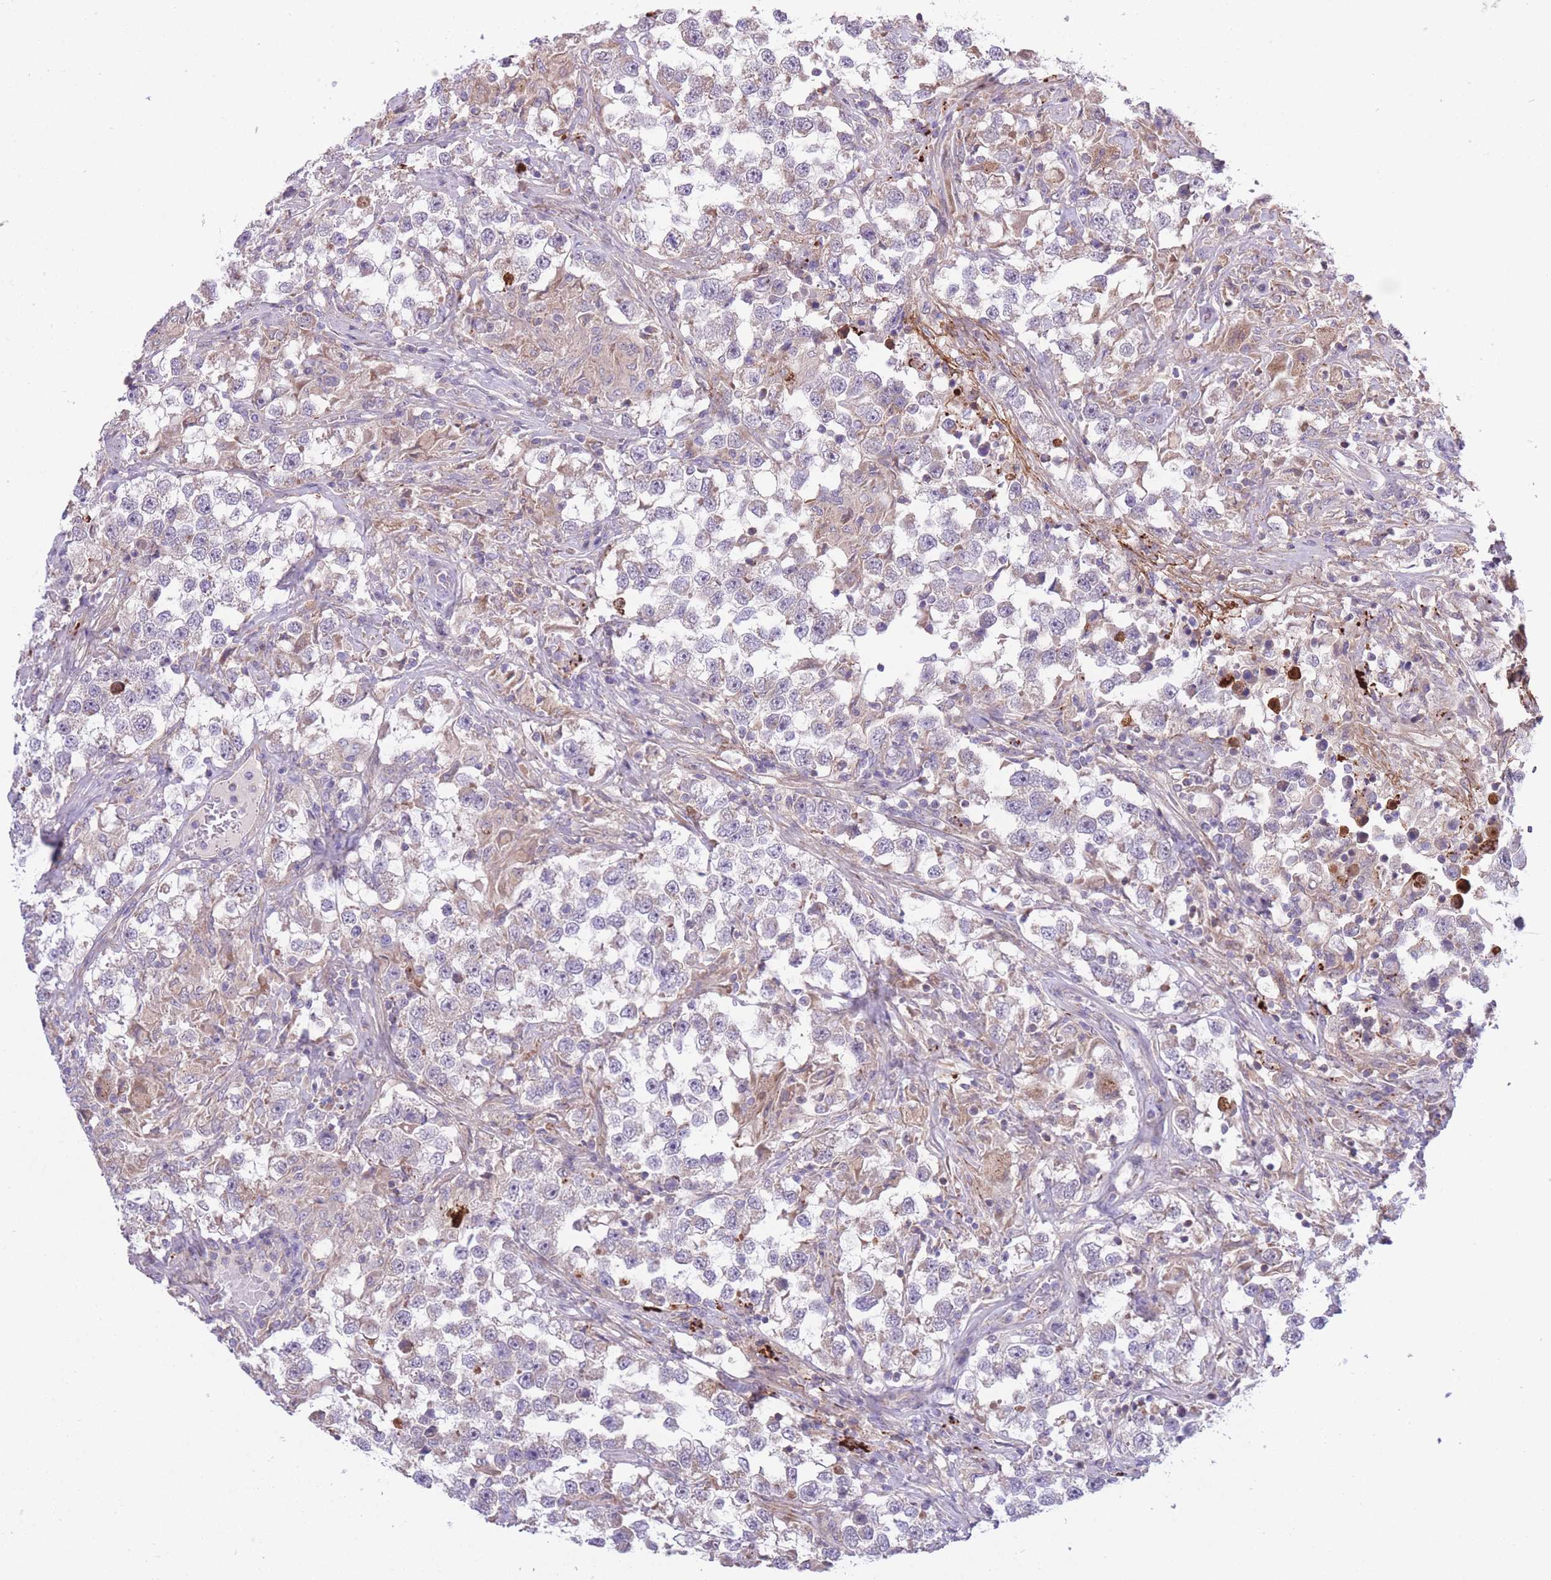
{"staining": {"intensity": "negative", "quantity": "none", "location": "none"}, "tissue": "testis cancer", "cell_type": "Tumor cells", "image_type": "cancer", "snomed": [{"axis": "morphology", "description": "Seminoma, NOS"}, {"axis": "topography", "description": "Testis"}], "caption": "Tumor cells are negative for brown protein staining in seminoma (testis).", "gene": "ATP13A2", "patient": {"sex": "male", "age": 46}}